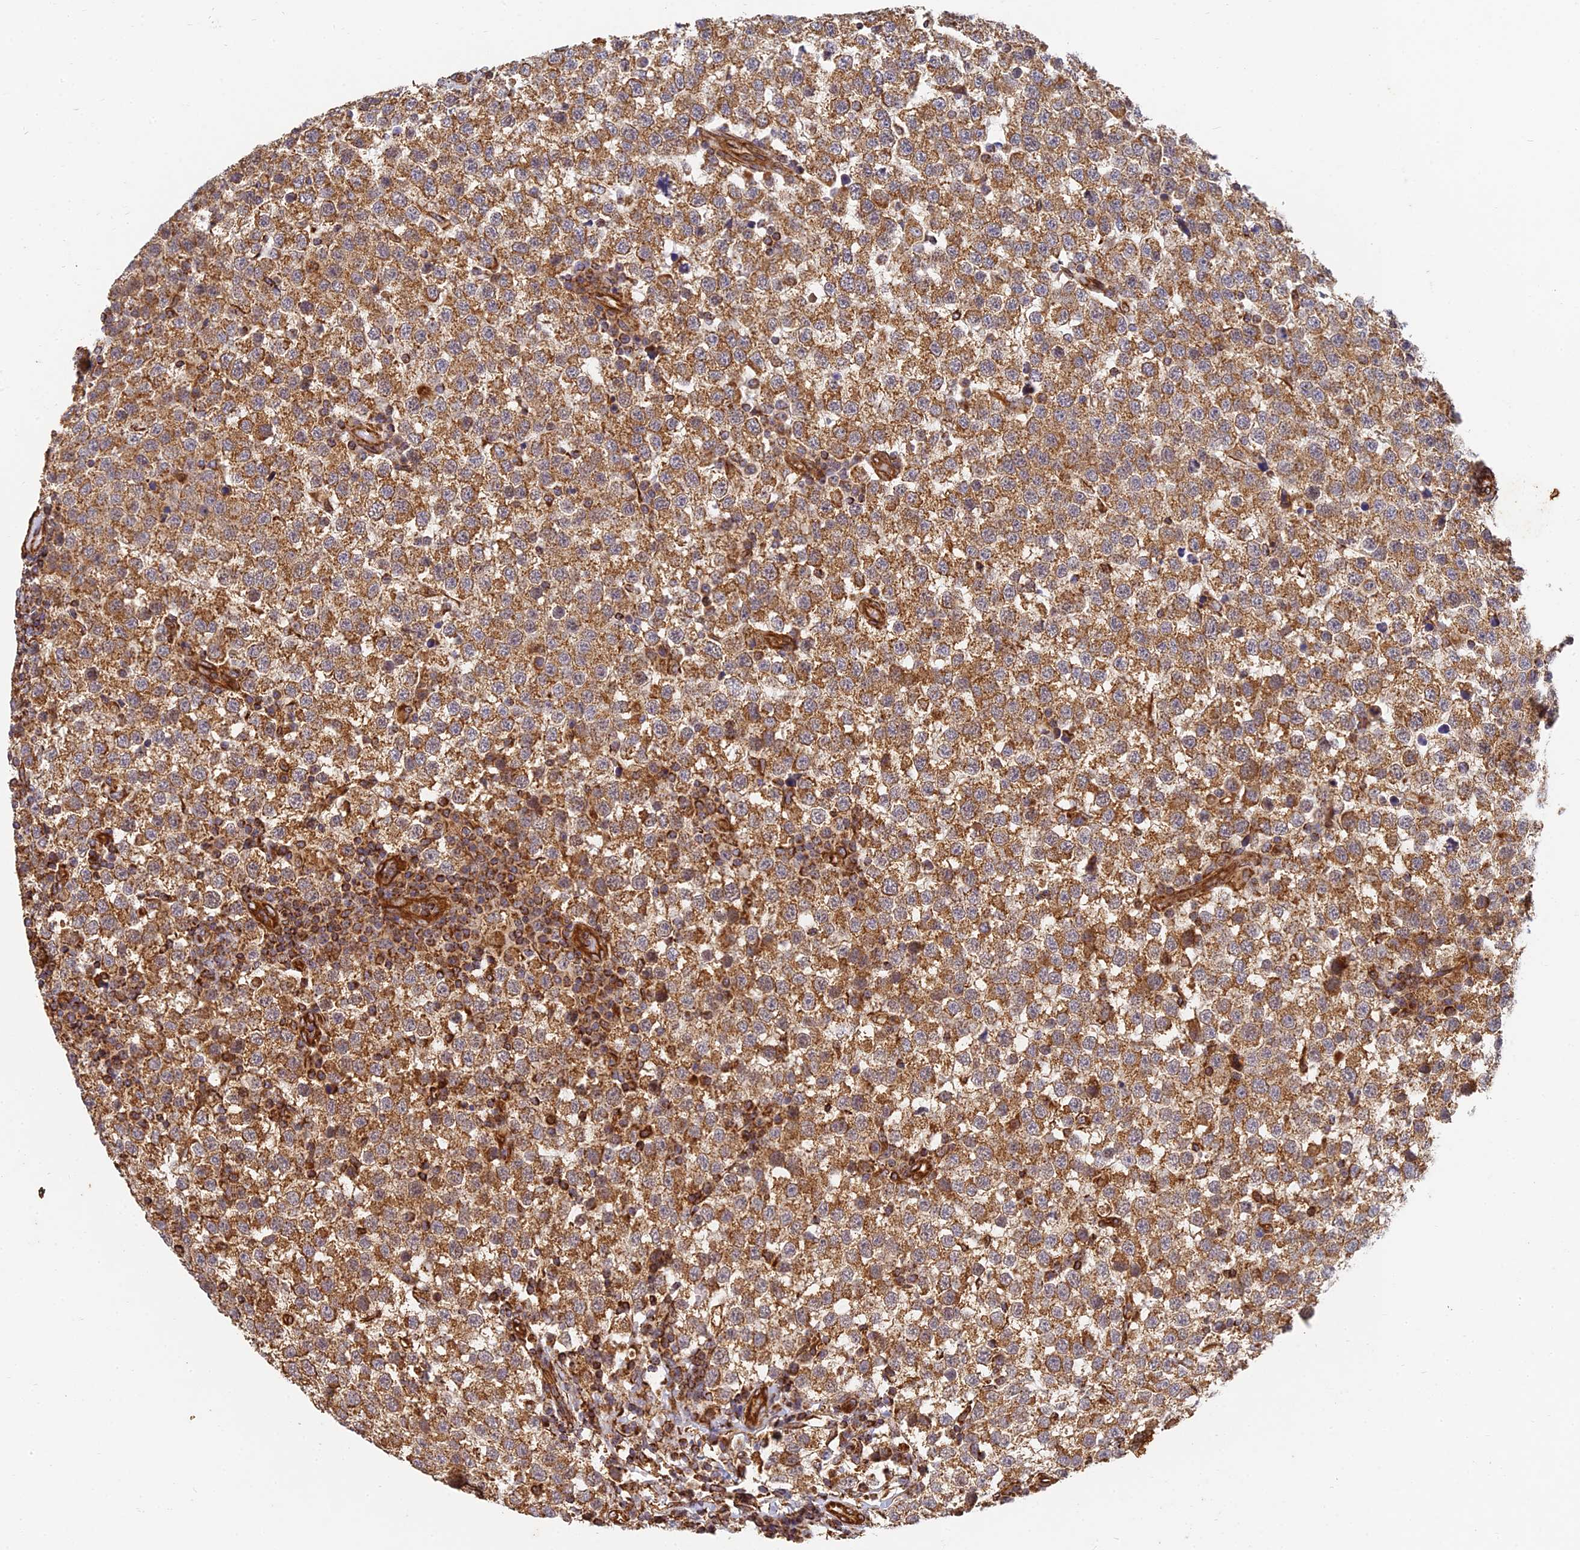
{"staining": {"intensity": "moderate", "quantity": ">75%", "location": "cytoplasmic/membranous"}, "tissue": "testis cancer", "cell_type": "Tumor cells", "image_type": "cancer", "snomed": [{"axis": "morphology", "description": "Seminoma, NOS"}, {"axis": "topography", "description": "Testis"}], "caption": "Human seminoma (testis) stained with a brown dye displays moderate cytoplasmic/membranous positive expression in about >75% of tumor cells.", "gene": "DSTYK", "patient": {"sex": "male", "age": 34}}